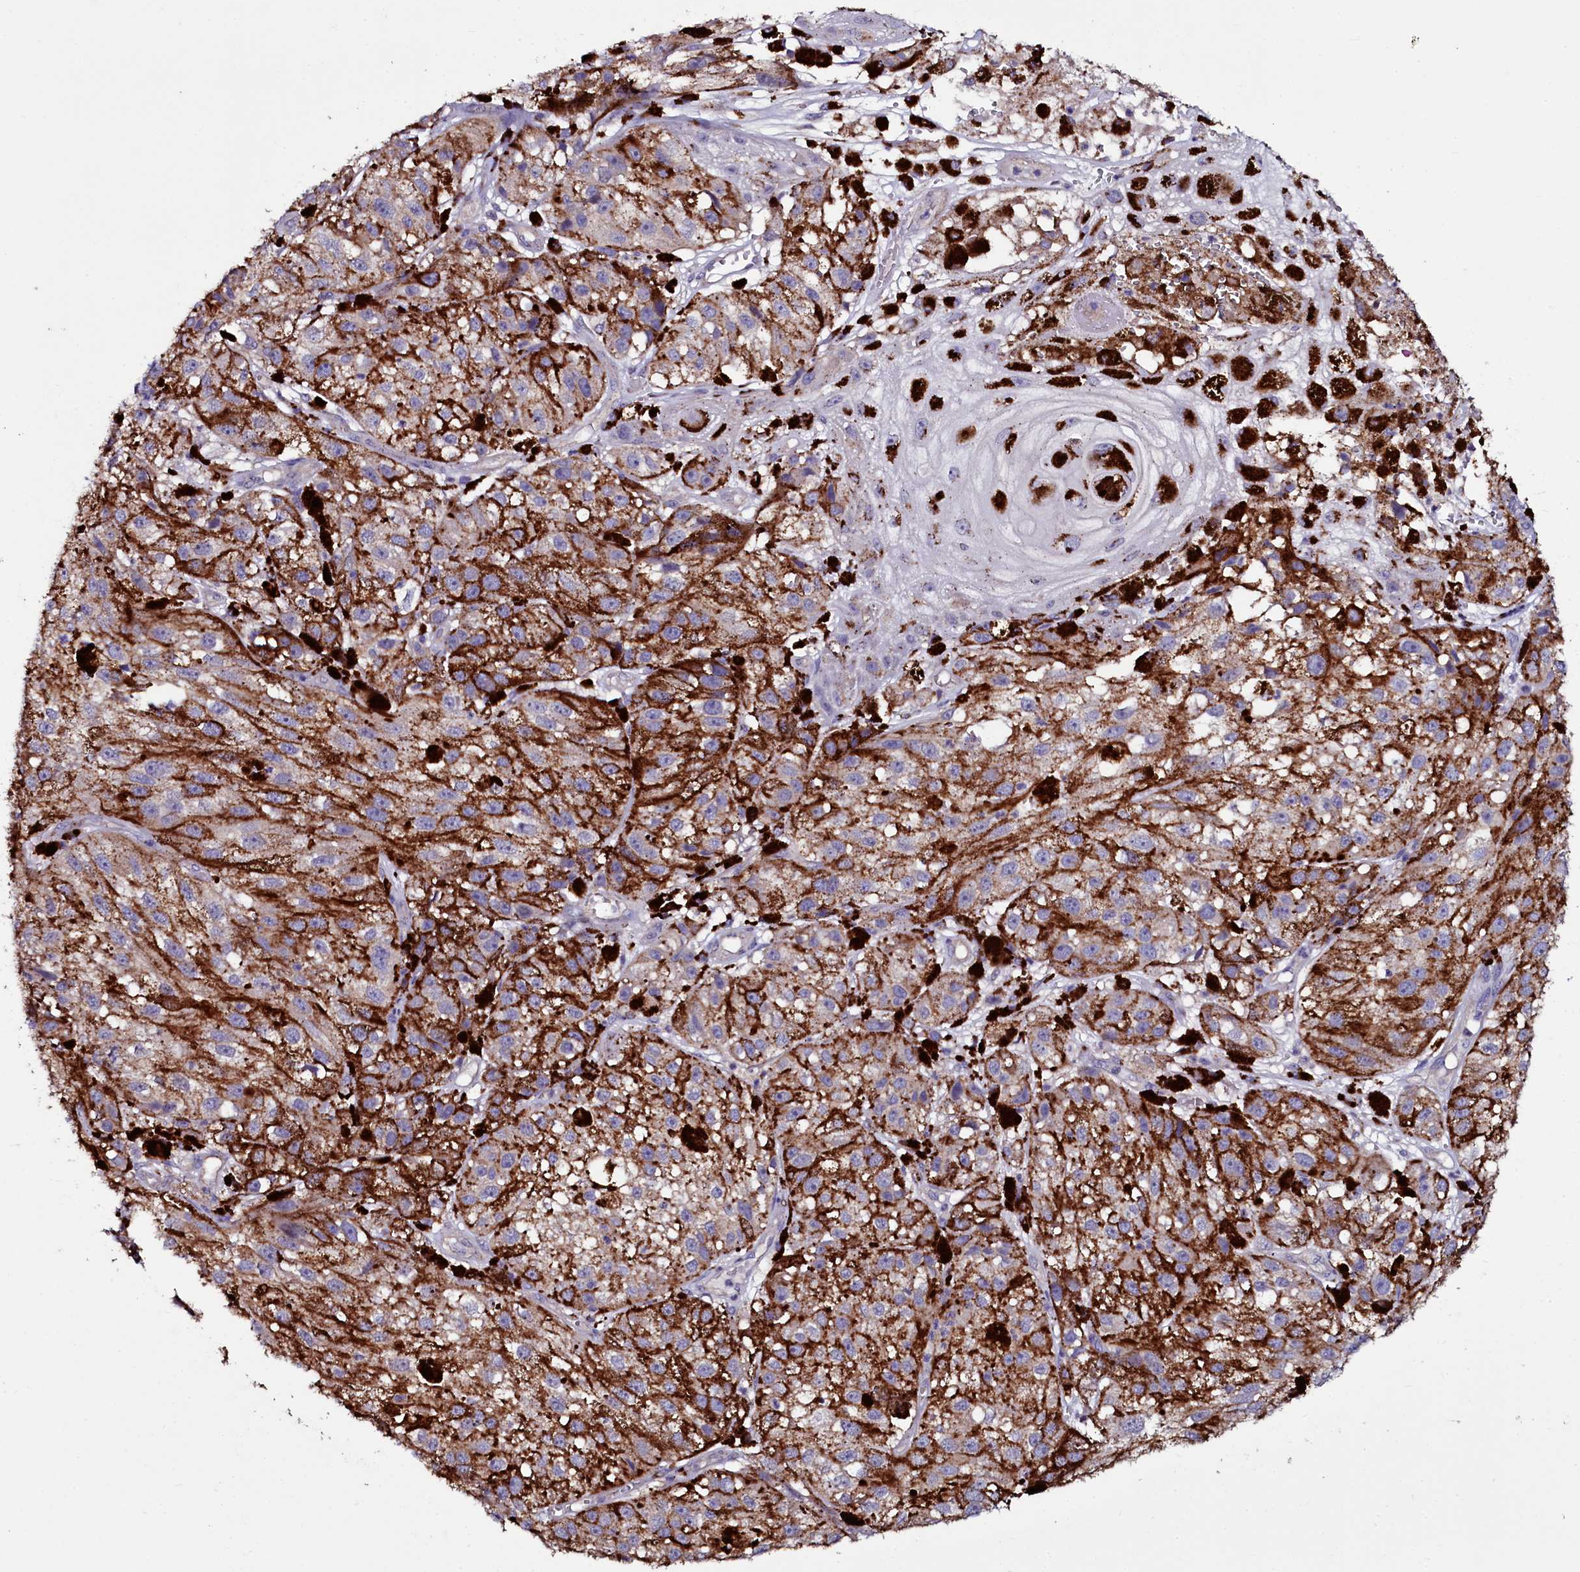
{"staining": {"intensity": "weak", "quantity": ">75%", "location": "cytoplasmic/membranous"}, "tissue": "melanoma", "cell_type": "Tumor cells", "image_type": "cancer", "snomed": [{"axis": "morphology", "description": "Malignant melanoma, NOS"}, {"axis": "topography", "description": "Skin"}], "caption": "IHC histopathology image of neoplastic tissue: human melanoma stained using immunohistochemistry (IHC) shows low levels of weak protein expression localized specifically in the cytoplasmic/membranous of tumor cells, appearing as a cytoplasmic/membranous brown color.", "gene": "USPL1", "patient": {"sex": "male", "age": 88}}